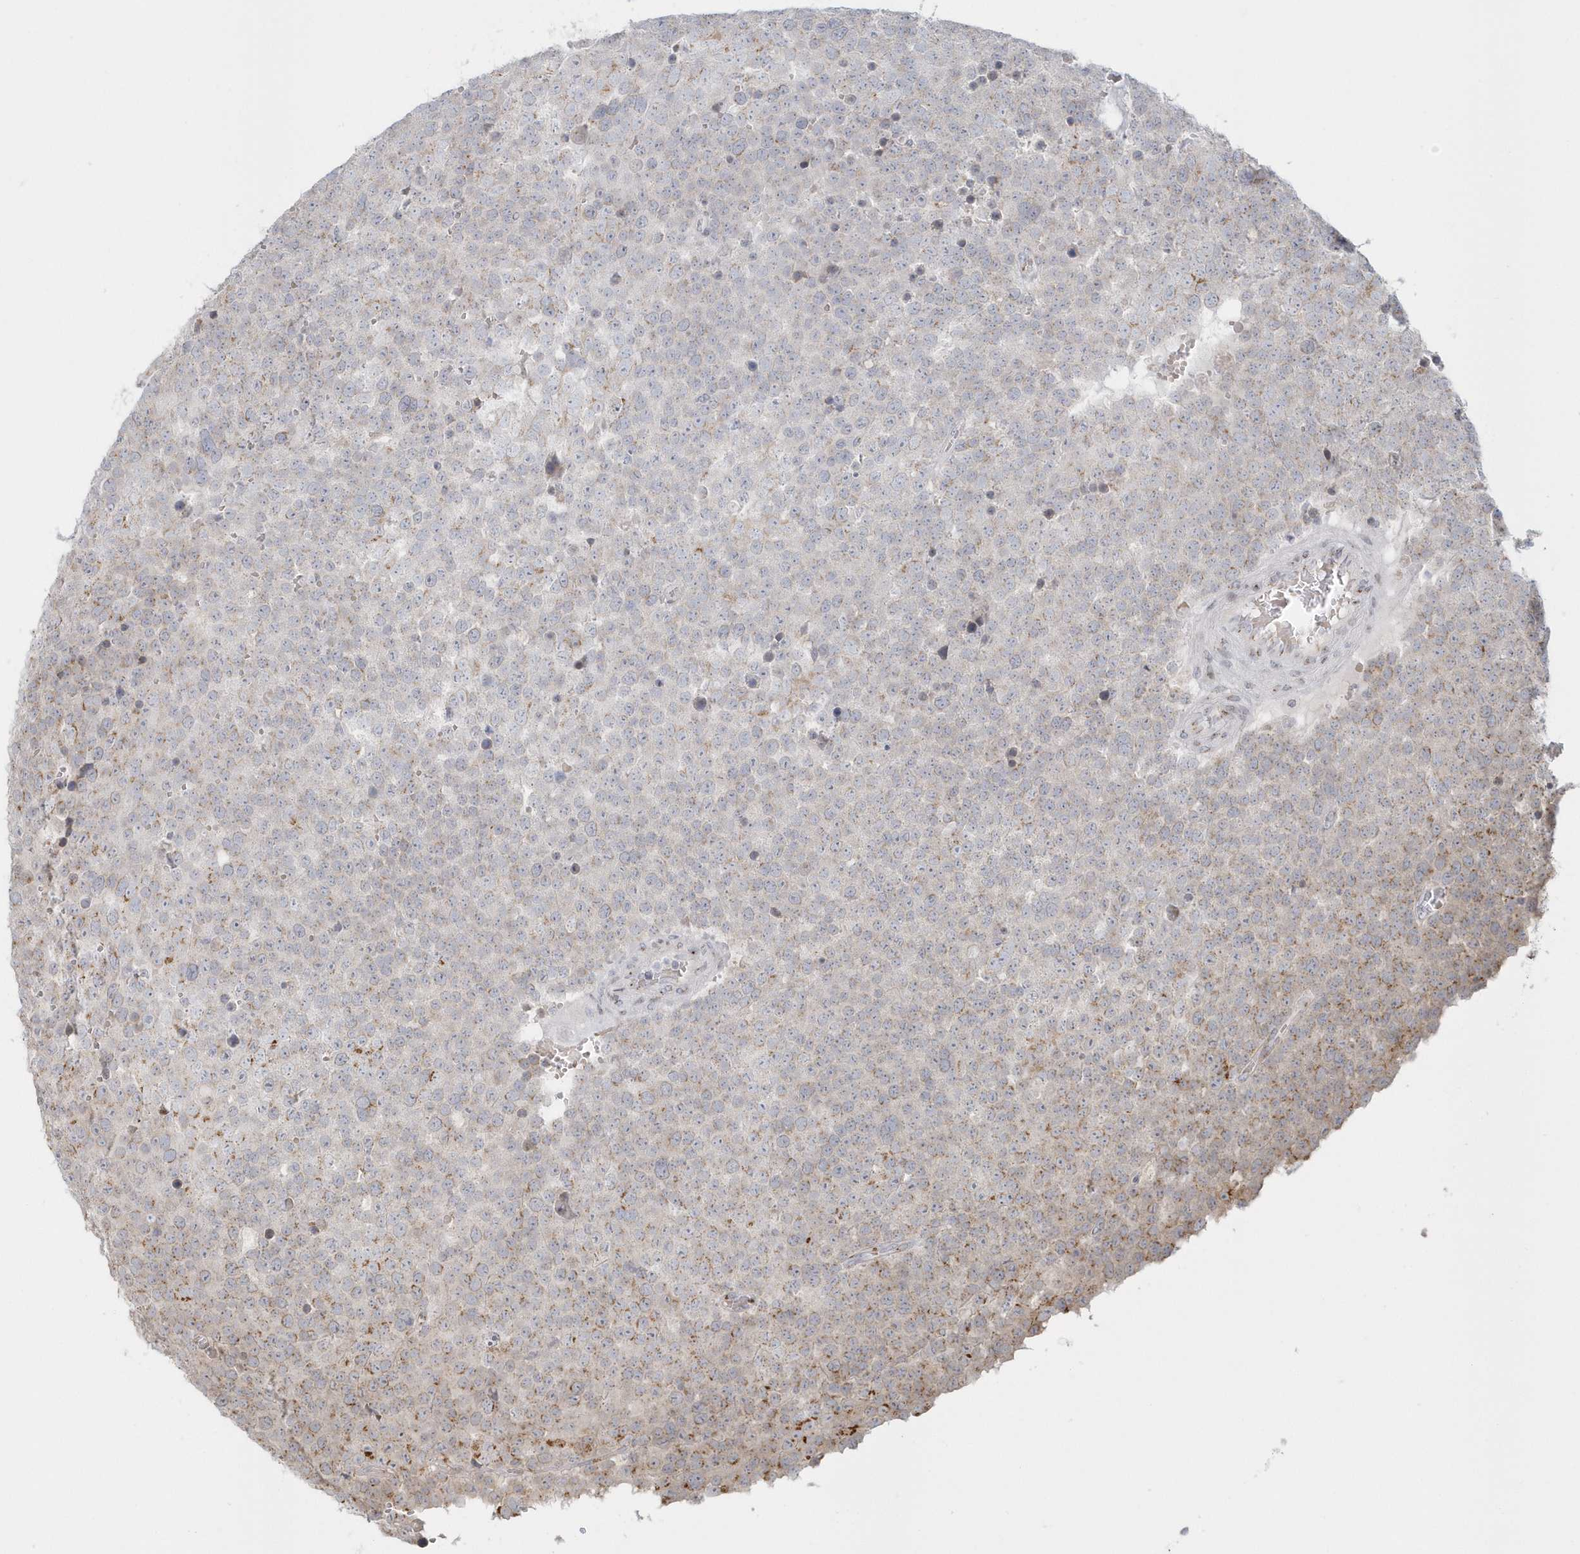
{"staining": {"intensity": "weak", "quantity": "<25%", "location": "cytoplasmic/membranous"}, "tissue": "testis cancer", "cell_type": "Tumor cells", "image_type": "cancer", "snomed": [{"axis": "morphology", "description": "Seminoma, NOS"}, {"axis": "topography", "description": "Testis"}], "caption": "A high-resolution image shows immunohistochemistry staining of testis cancer (seminoma), which shows no significant positivity in tumor cells.", "gene": "DHFR", "patient": {"sex": "male", "age": 71}}